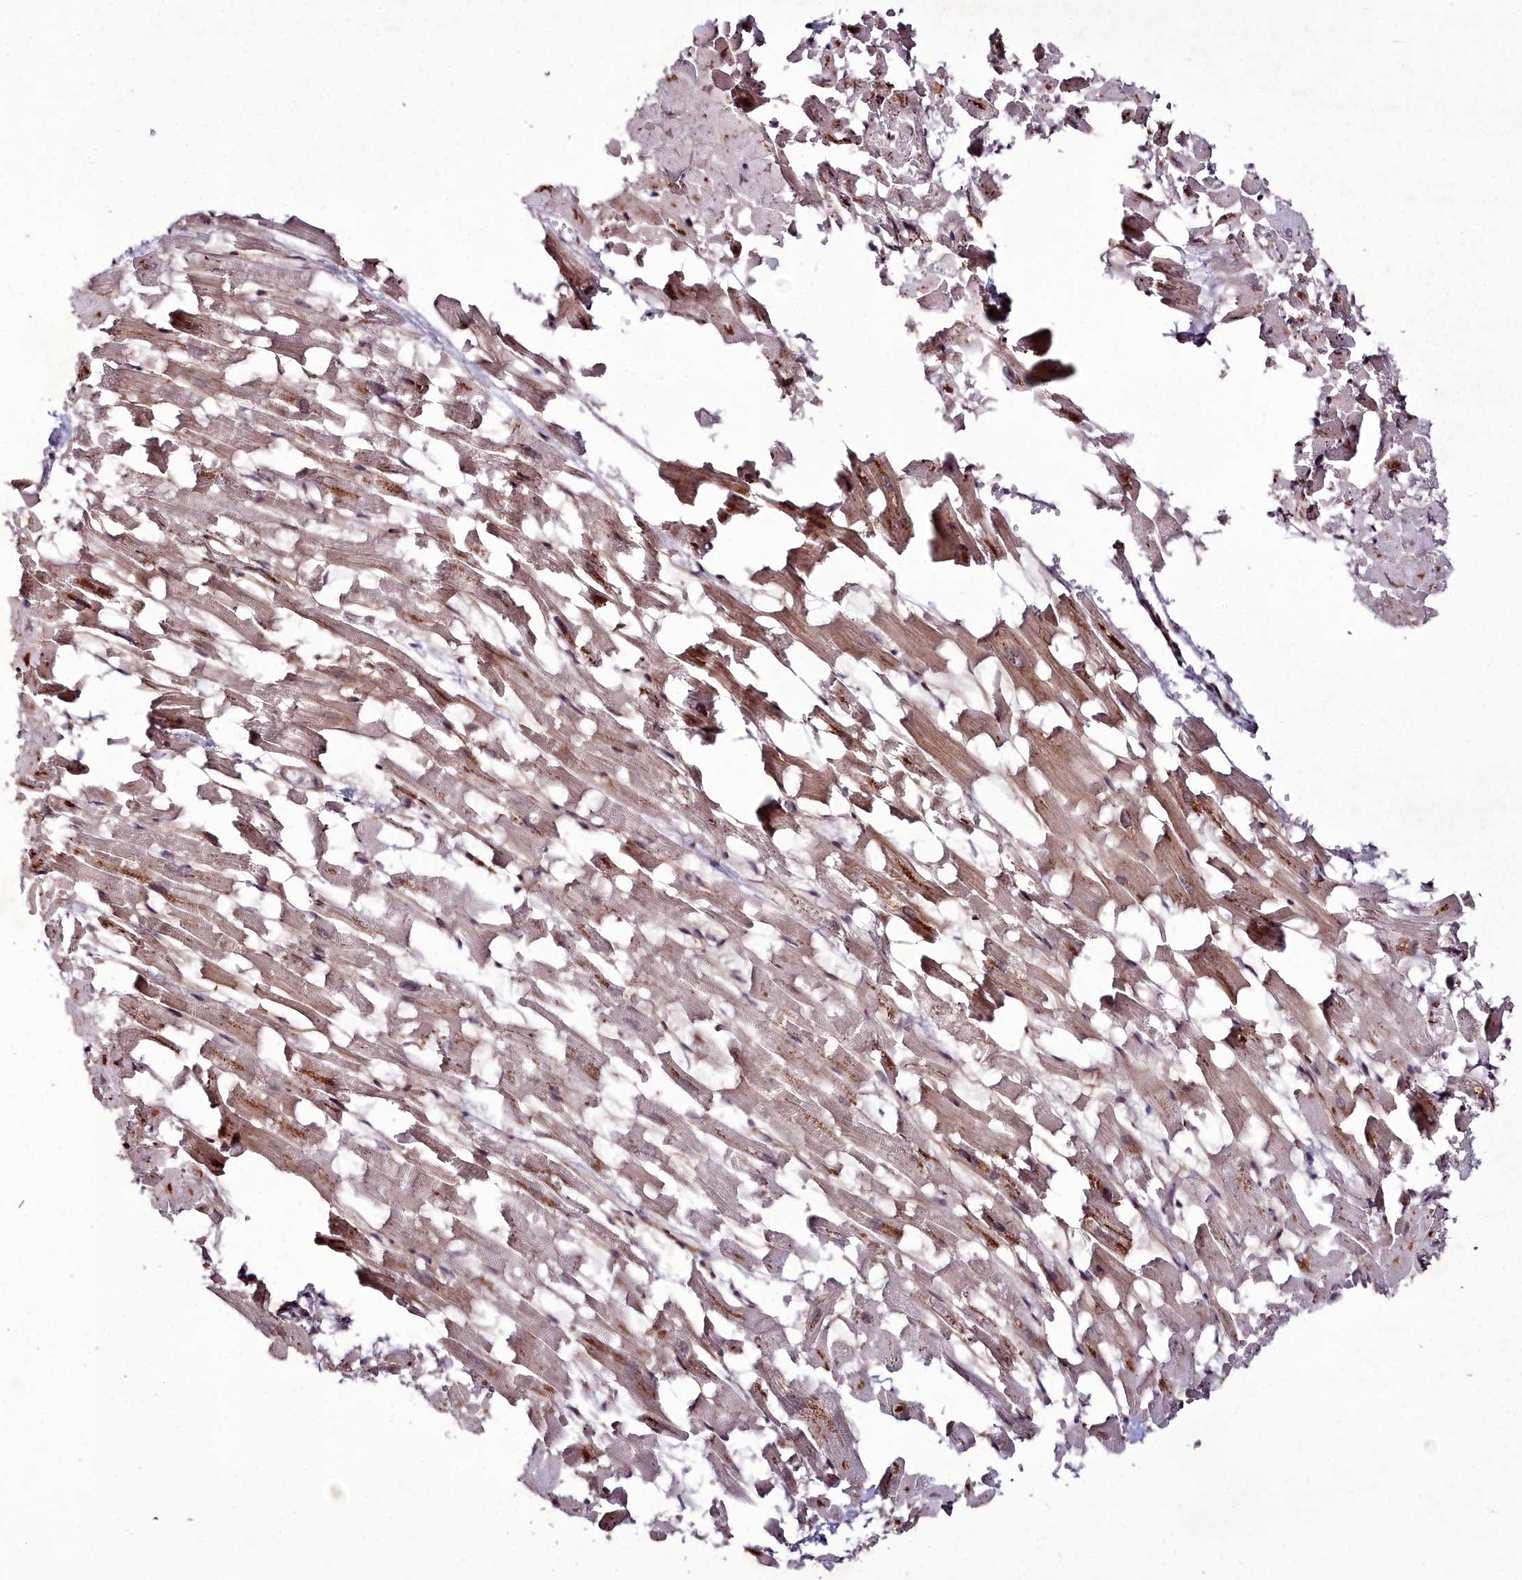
{"staining": {"intensity": "moderate", "quantity": "25%-75%", "location": "cytoplasmic/membranous,nuclear"}, "tissue": "heart muscle", "cell_type": "Cardiomyocytes", "image_type": "normal", "snomed": [{"axis": "morphology", "description": "Normal tissue, NOS"}, {"axis": "topography", "description": "Heart"}], "caption": "A histopathology image showing moderate cytoplasmic/membranous,nuclear positivity in about 25%-75% of cardiomyocytes in normal heart muscle, as visualized by brown immunohistochemical staining.", "gene": "CXXC1", "patient": {"sex": "female", "age": 64}}